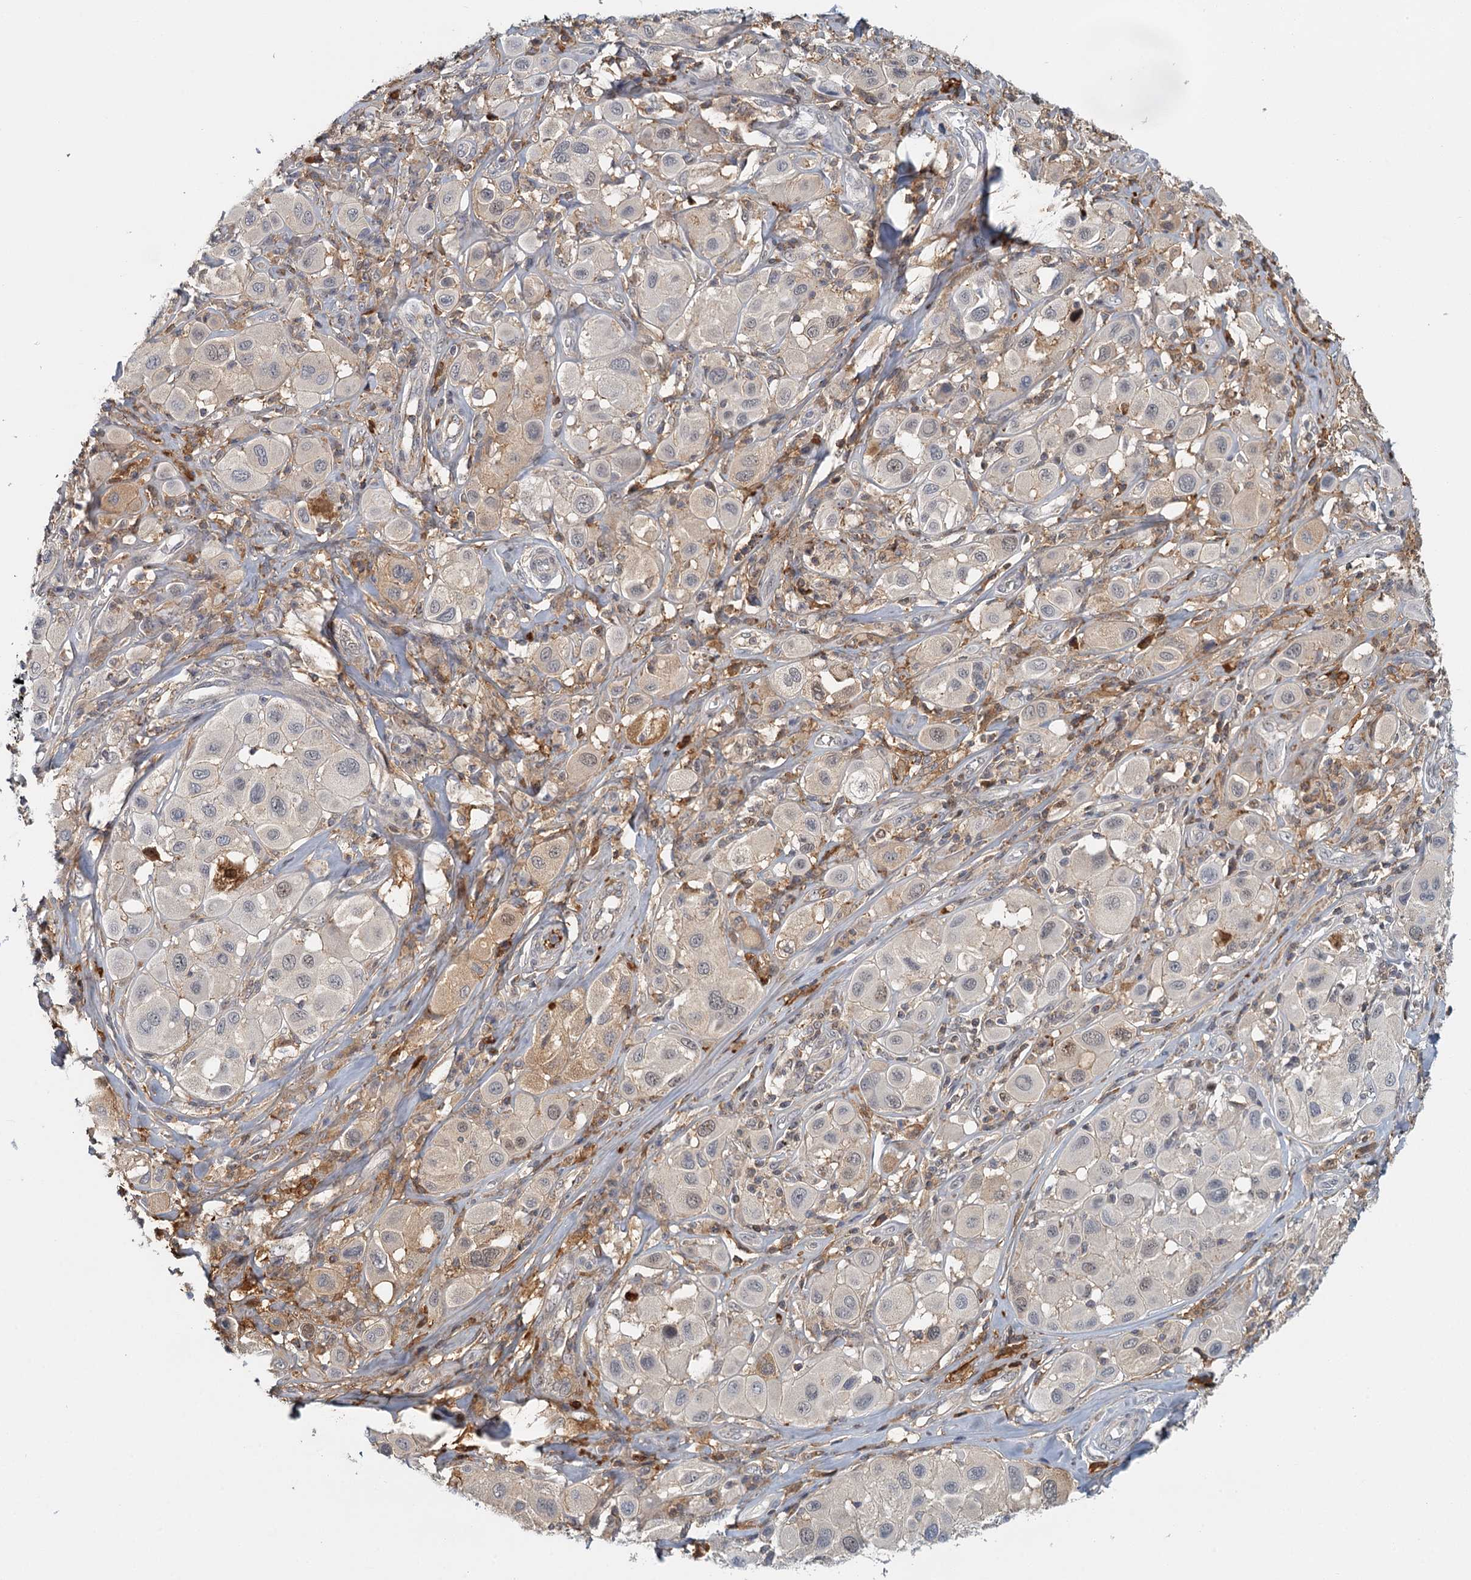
{"staining": {"intensity": "negative", "quantity": "none", "location": "none"}, "tissue": "melanoma", "cell_type": "Tumor cells", "image_type": "cancer", "snomed": [{"axis": "morphology", "description": "Malignant melanoma, Metastatic site"}, {"axis": "topography", "description": "Skin"}], "caption": "Human malignant melanoma (metastatic site) stained for a protein using IHC reveals no expression in tumor cells.", "gene": "GPATCH11", "patient": {"sex": "male", "age": 41}}